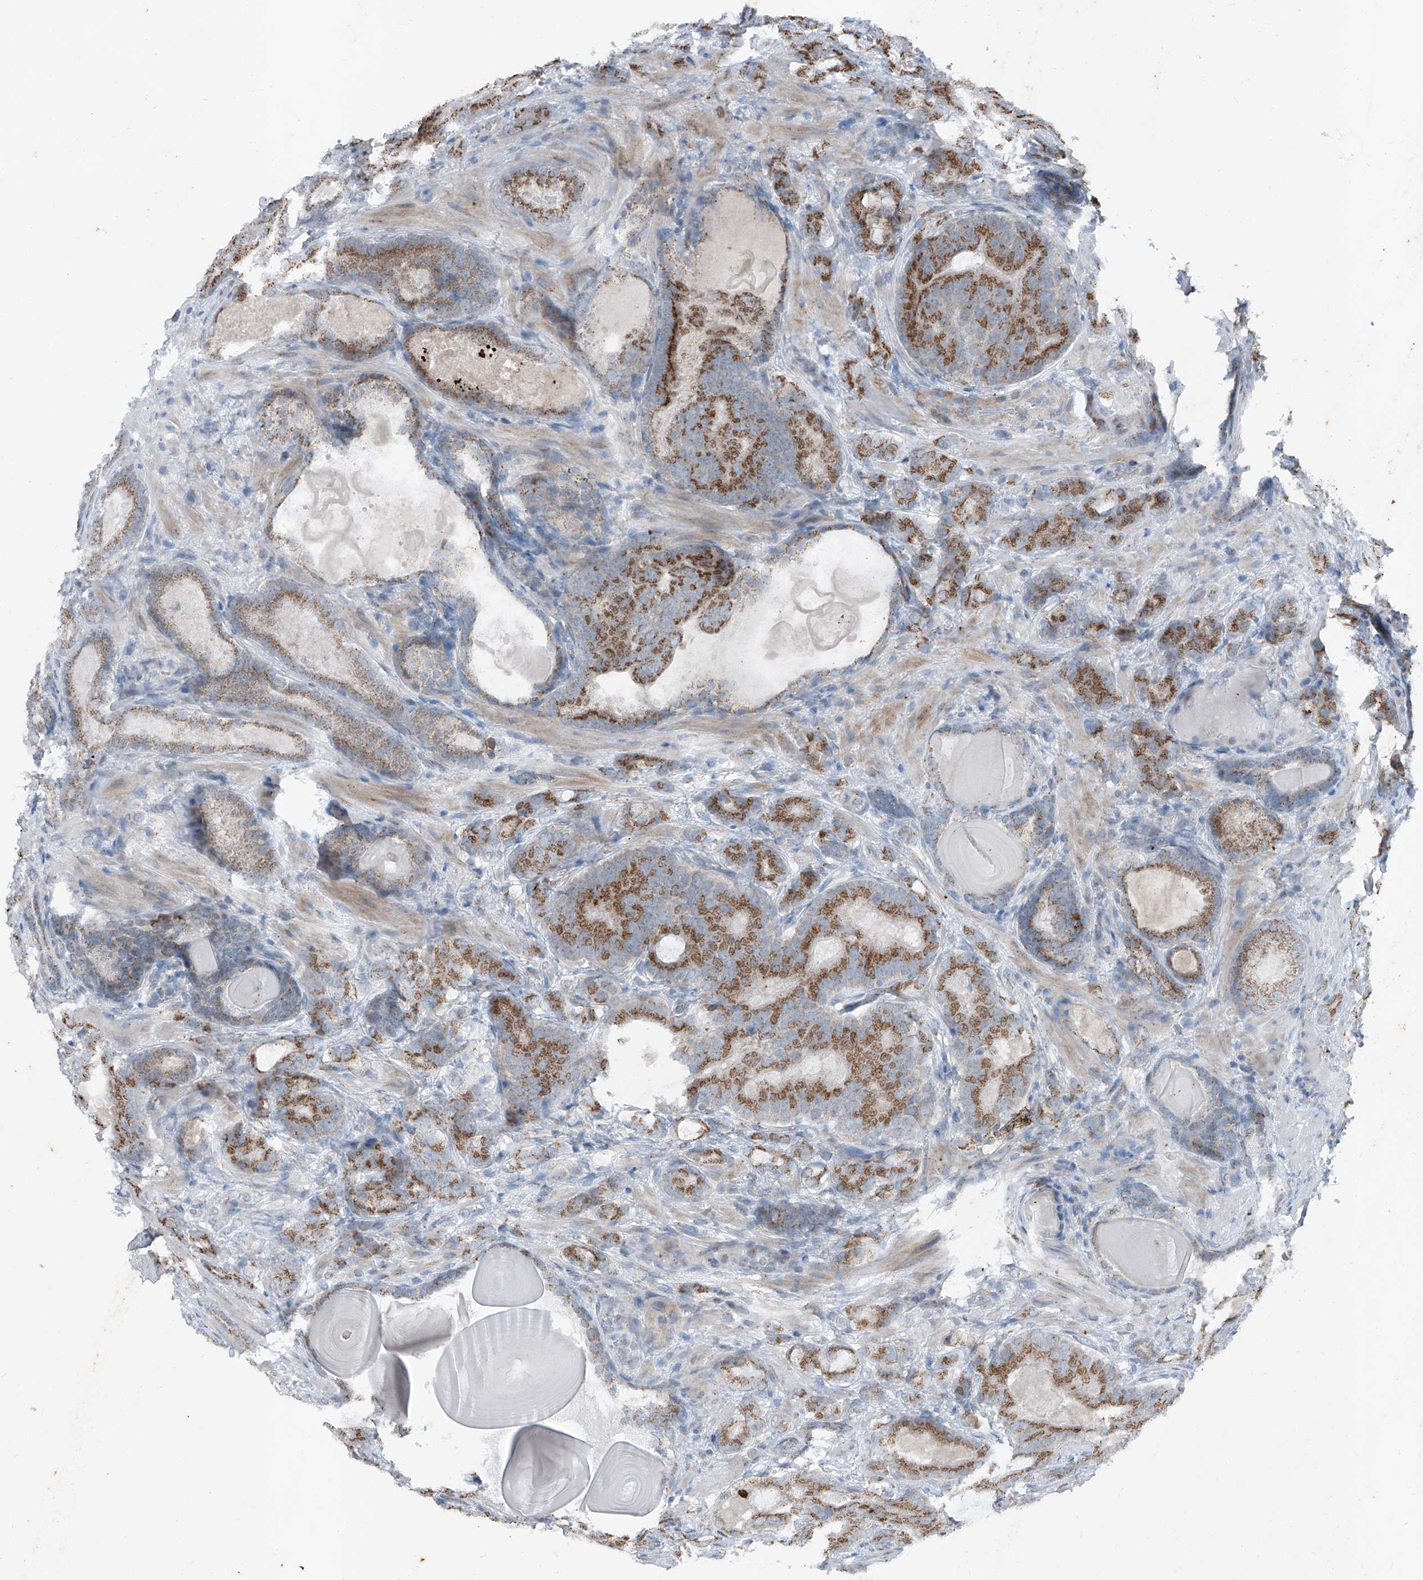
{"staining": {"intensity": "moderate", "quantity": ">75%", "location": "cytoplasmic/membranous"}, "tissue": "prostate cancer", "cell_type": "Tumor cells", "image_type": "cancer", "snomed": [{"axis": "morphology", "description": "Adenocarcinoma, High grade"}, {"axis": "topography", "description": "Prostate"}], "caption": "Brown immunohistochemical staining in prostate adenocarcinoma (high-grade) shows moderate cytoplasmic/membranous staining in approximately >75% of tumor cells.", "gene": "DYRK1B", "patient": {"sex": "male", "age": 66}}